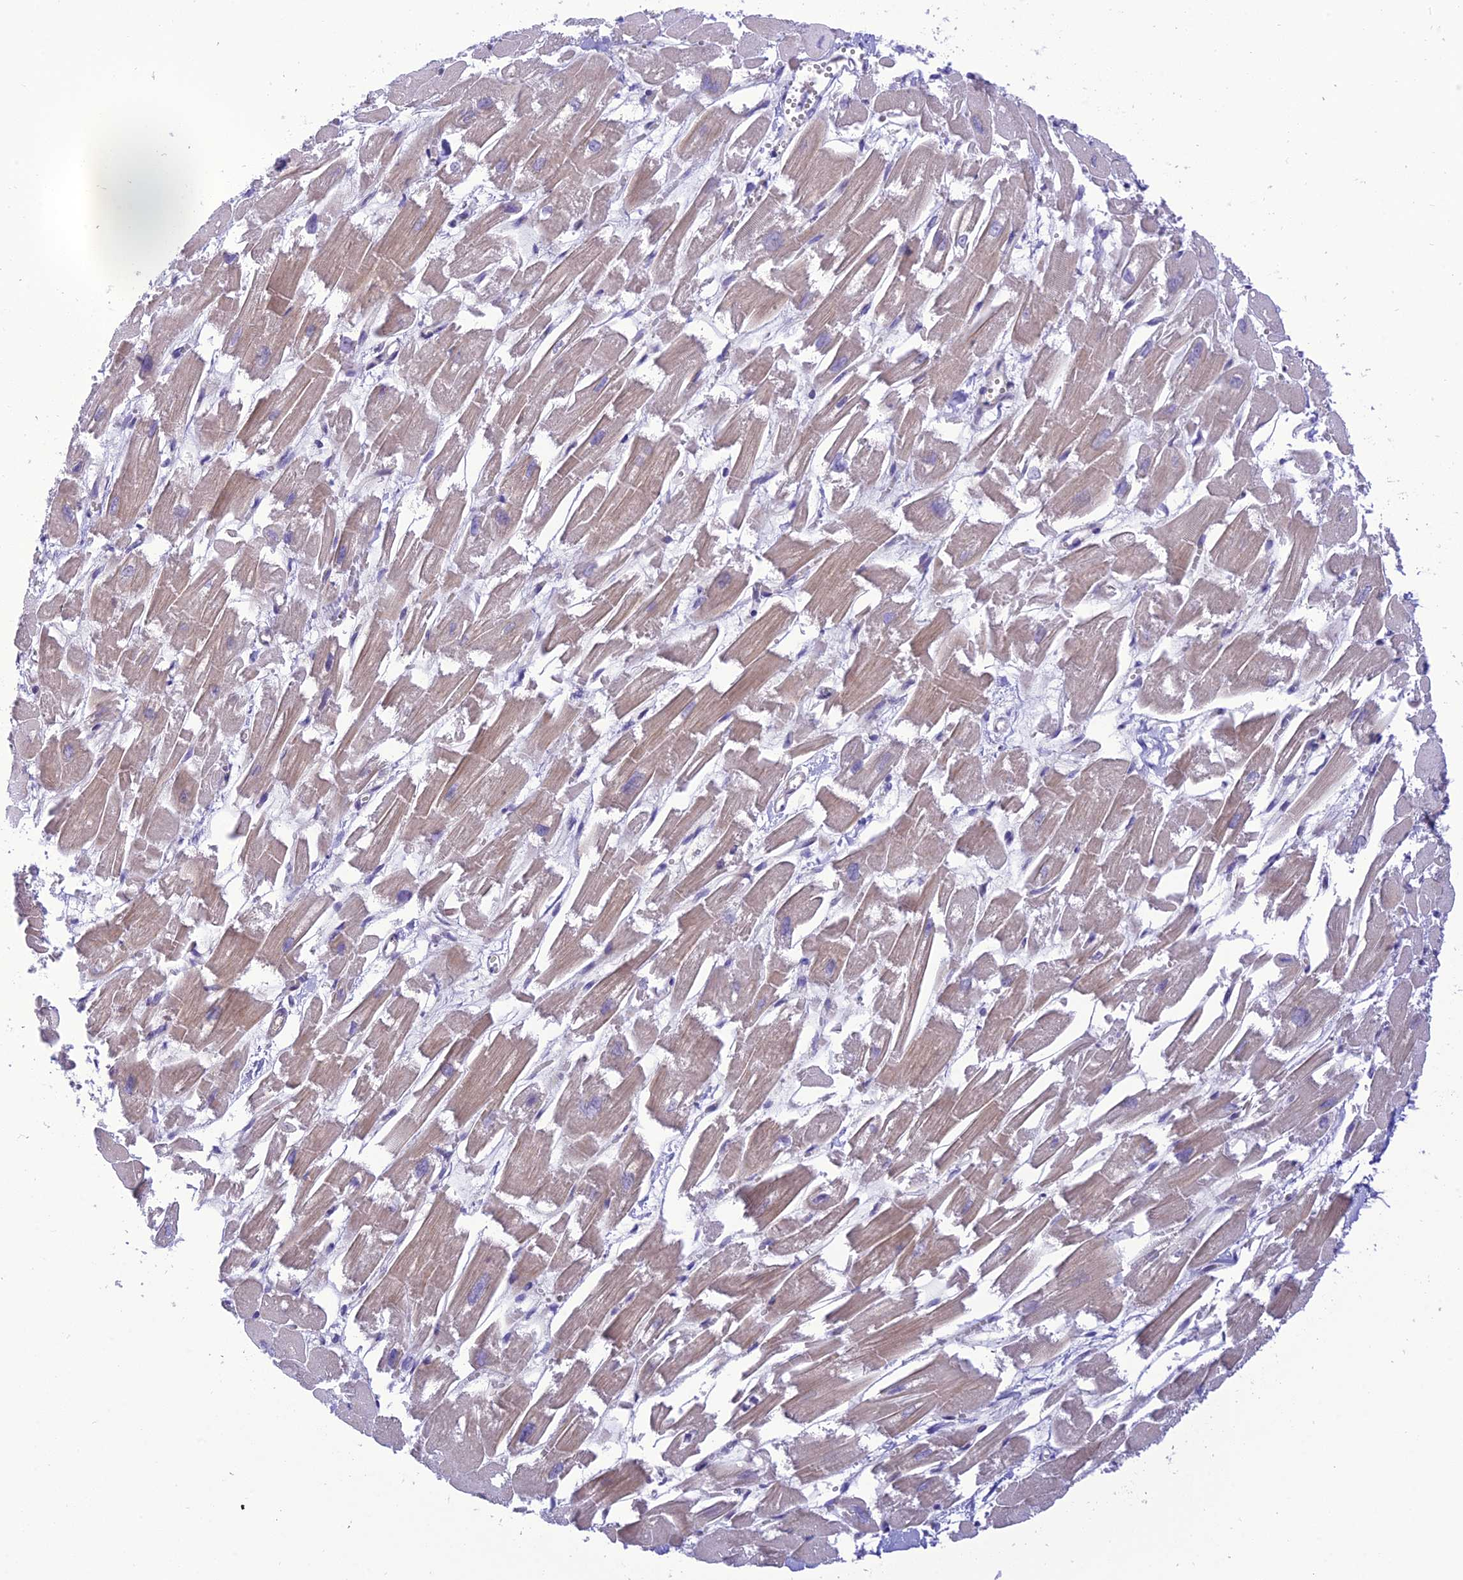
{"staining": {"intensity": "weak", "quantity": "25%-75%", "location": "cytoplasmic/membranous"}, "tissue": "heart muscle", "cell_type": "Cardiomyocytes", "image_type": "normal", "snomed": [{"axis": "morphology", "description": "Normal tissue, NOS"}, {"axis": "topography", "description": "Heart"}], "caption": "The micrograph reveals a brown stain indicating the presence of a protein in the cytoplasmic/membranous of cardiomyocytes in heart muscle. (Brightfield microscopy of DAB IHC at high magnification).", "gene": "JMY", "patient": {"sex": "male", "age": 54}}